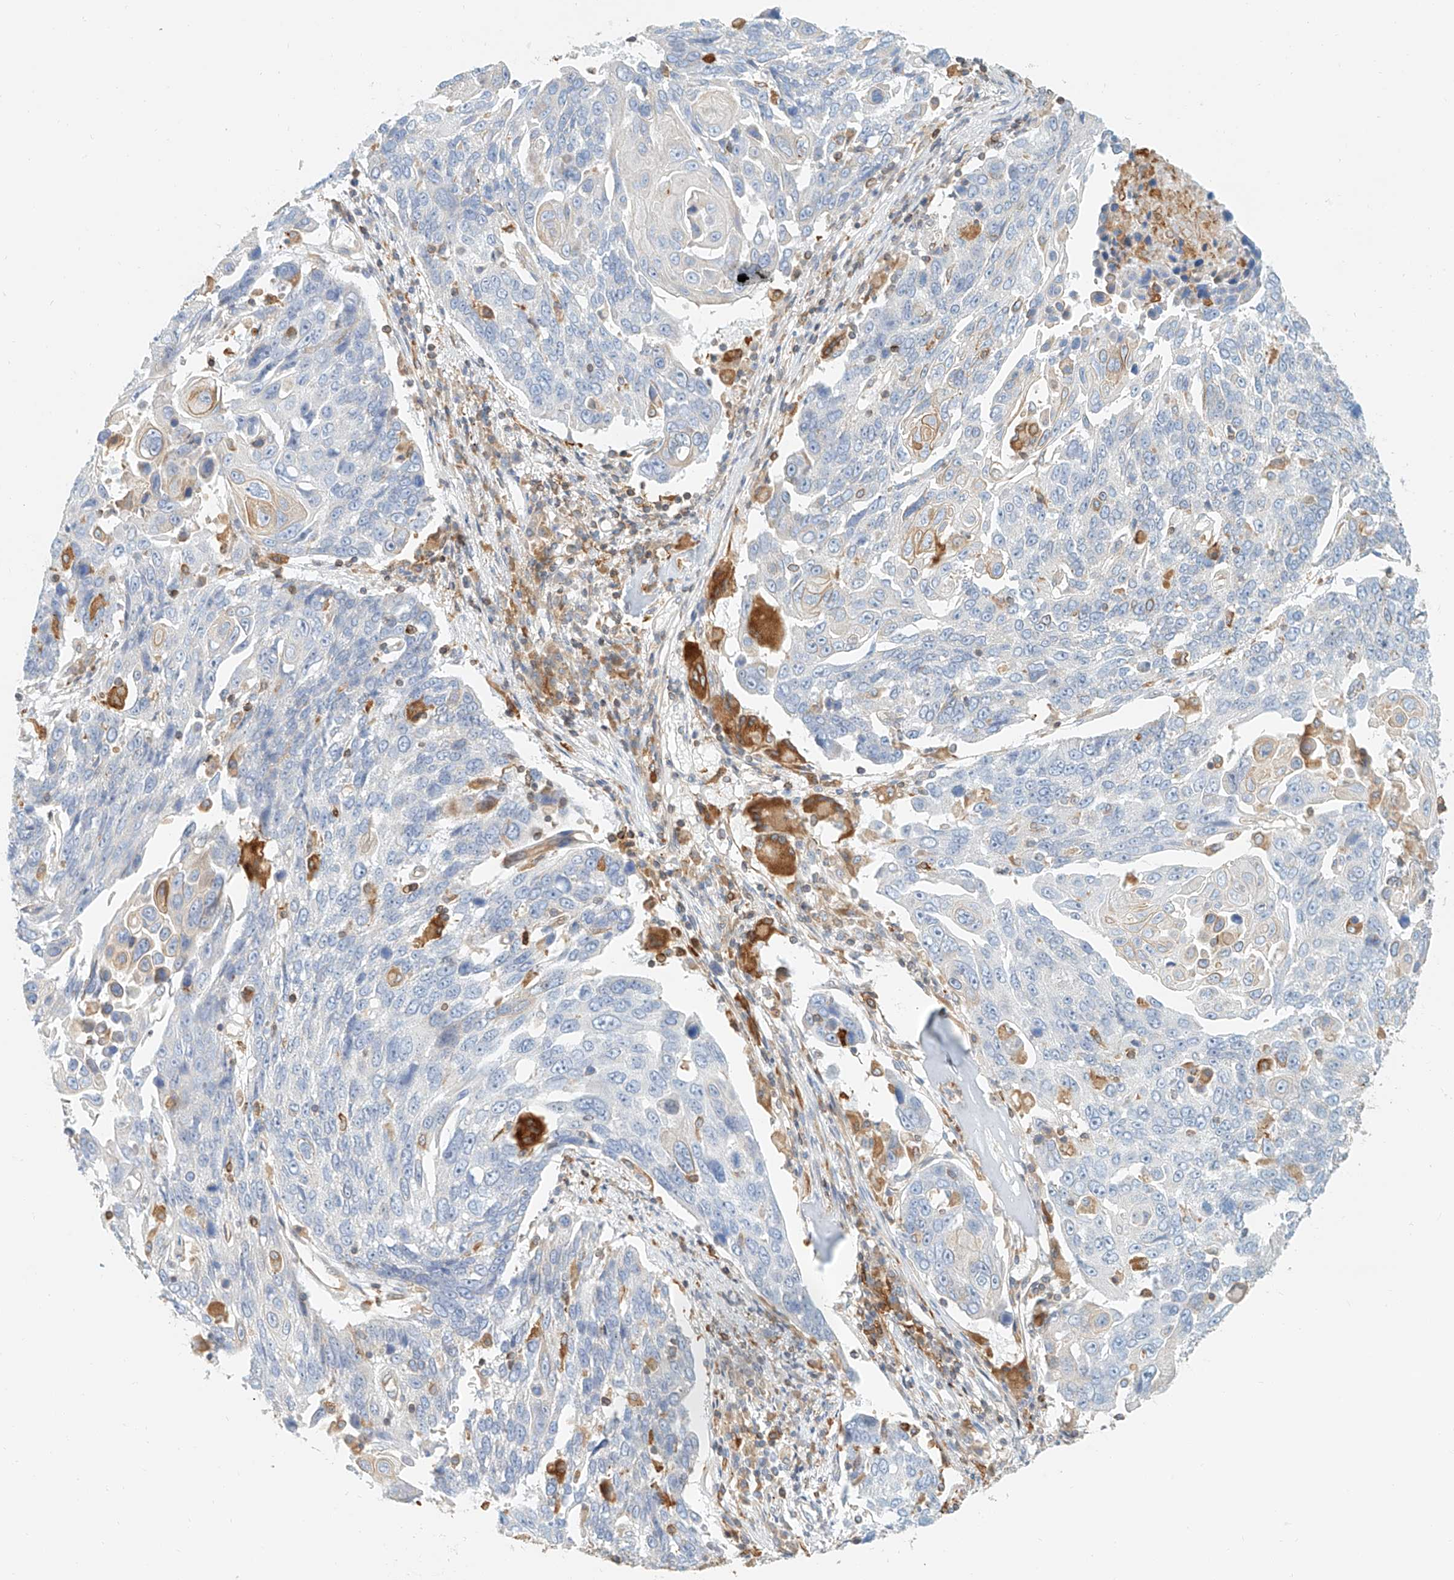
{"staining": {"intensity": "negative", "quantity": "none", "location": "none"}, "tissue": "lung cancer", "cell_type": "Tumor cells", "image_type": "cancer", "snomed": [{"axis": "morphology", "description": "Squamous cell carcinoma, NOS"}, {"axis": "topography", "description": "Lung"}], "caption": "DAB immunohistochemical staining of human squamous cell carcinoma (lung) exhibits no significant expression in tumor cells.", "gene": "DHRS7", "patient": {"sex": "male", "age": 66}}